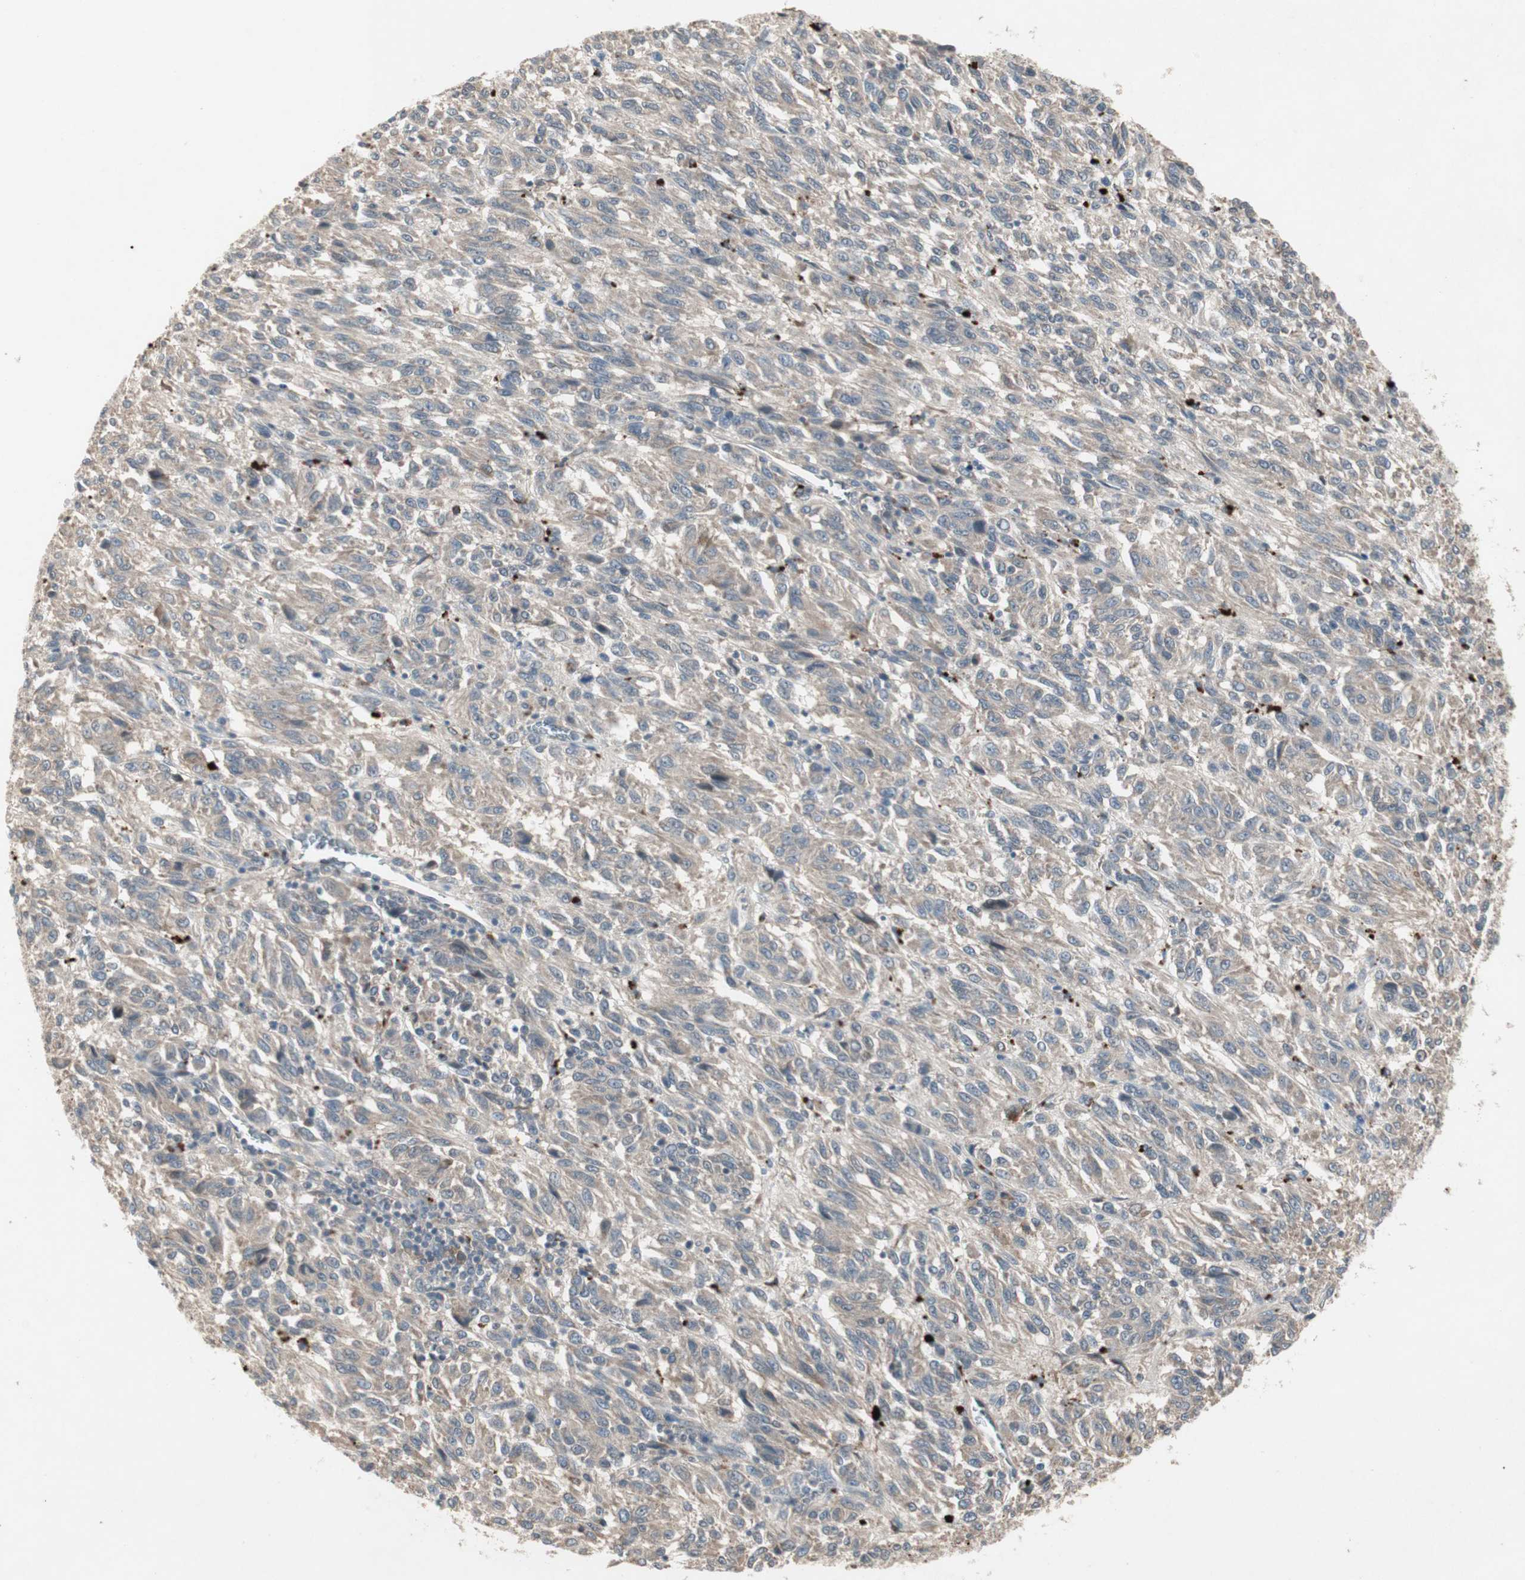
{"staining": {"intensity": "weak", "quantity": "<25%", "location": "cytoplasmic/membranous"}, "tissue": "melanoma", "cell_type": "Tumor cells", "image_type": "cancer", "snomed": [{"axis": "morphology", "description": "Malignant melanoma, Metastatic site"}, {"axis": "topography", "description": "Lung"}], "caption": "Melanoma stained for a protein using immunohistochemistry (IHC) exhibits no staining tumor cells.", "gene": "JMJD7-PLA2G4B", "patient": {"sex": "male", "age": 64}}